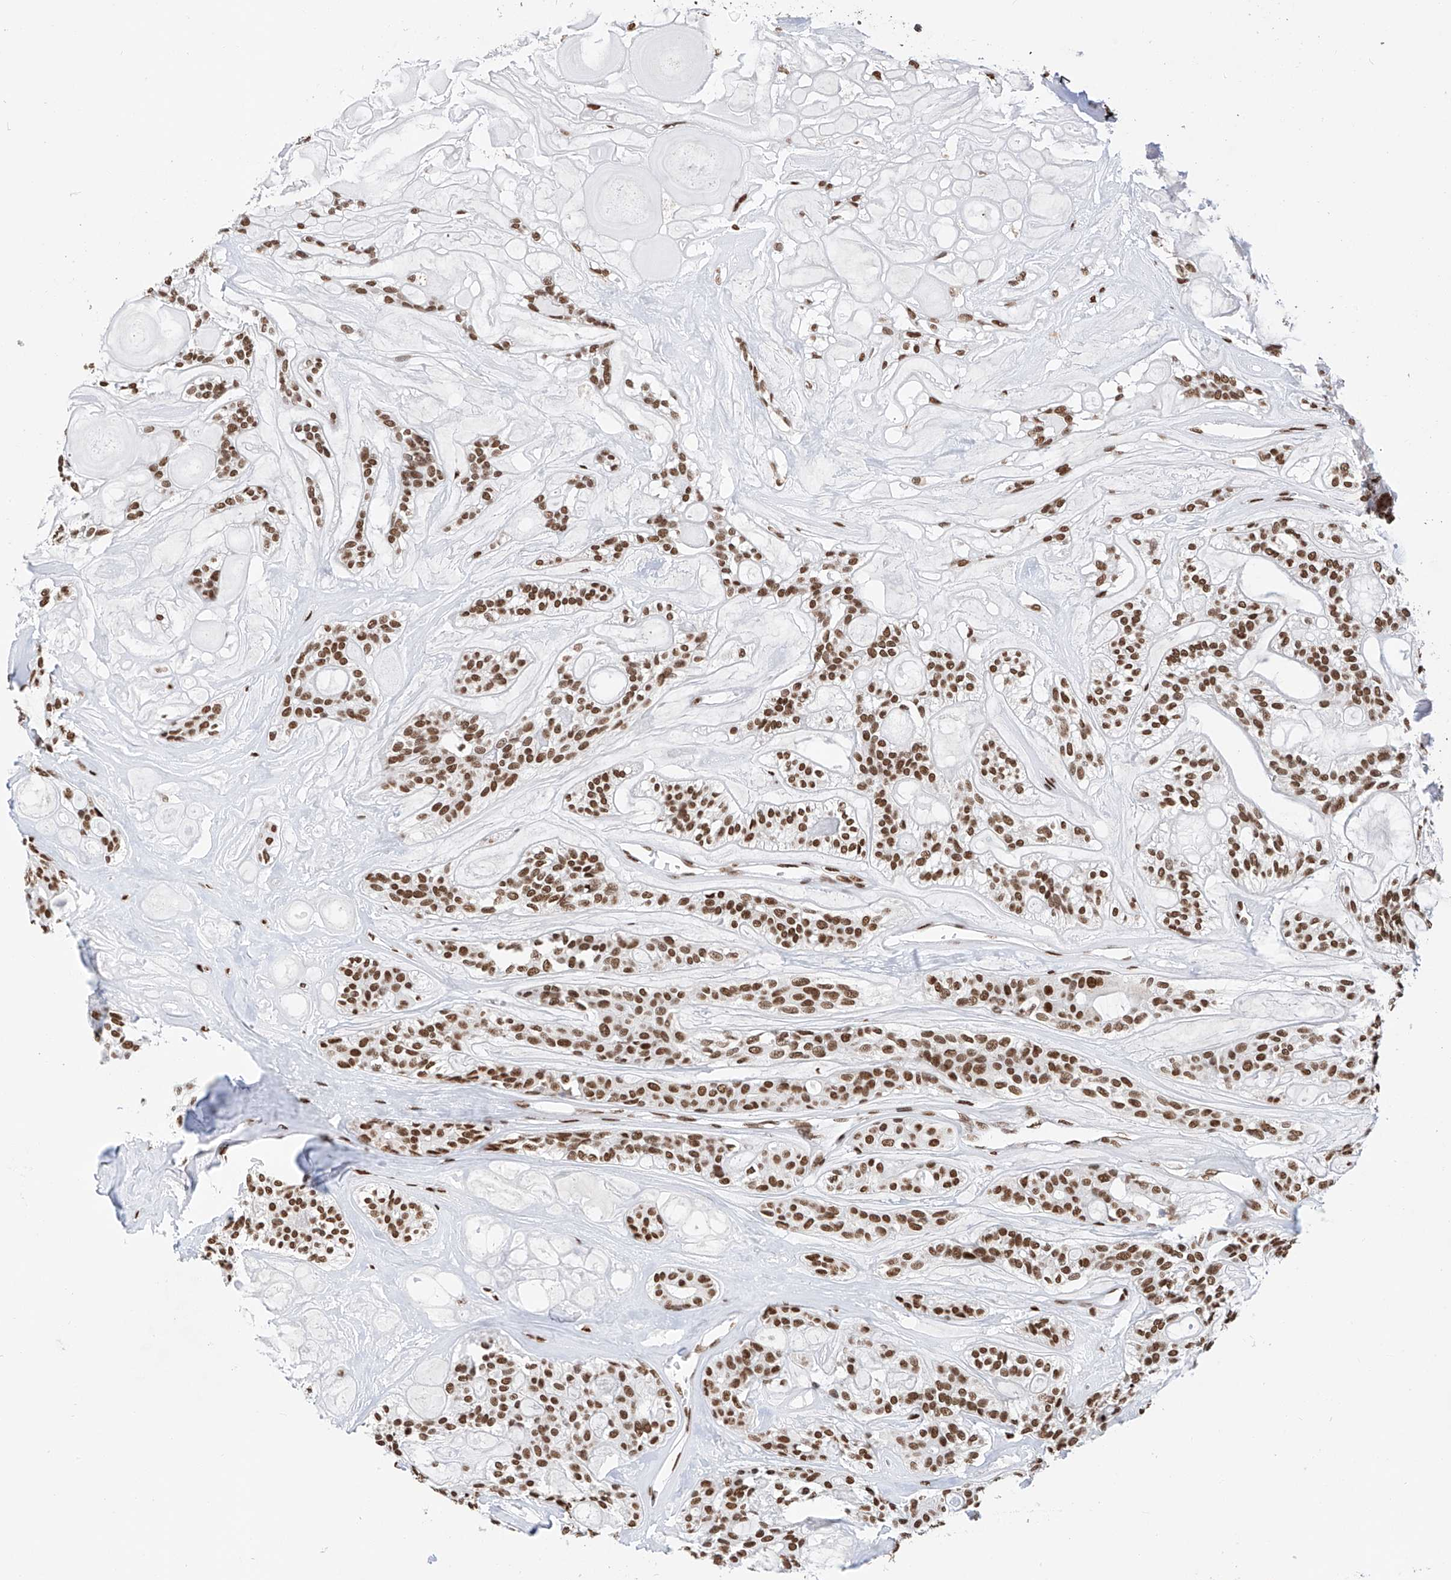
{"staining": {"intensity": "moderate", "quantity": ">75%", "location": "nuclear"}, "tissue": "head and neck cancer", "cell_type": "Tumor cells", "image_type": "cancer", "snomed": [{"axis": "morphology", "description": "Adenocarcinoma, NOS"}, {"axis": "topography", "description": "Head-Neck"}], "caption": "Tumor cells exhibit medium levels of moderate nuclear positivity in approximately >75% of cells in adenocarcinoma (head and neck).", "gene": "SRSF6", "patient": {"sex": "male", "age": 66}}